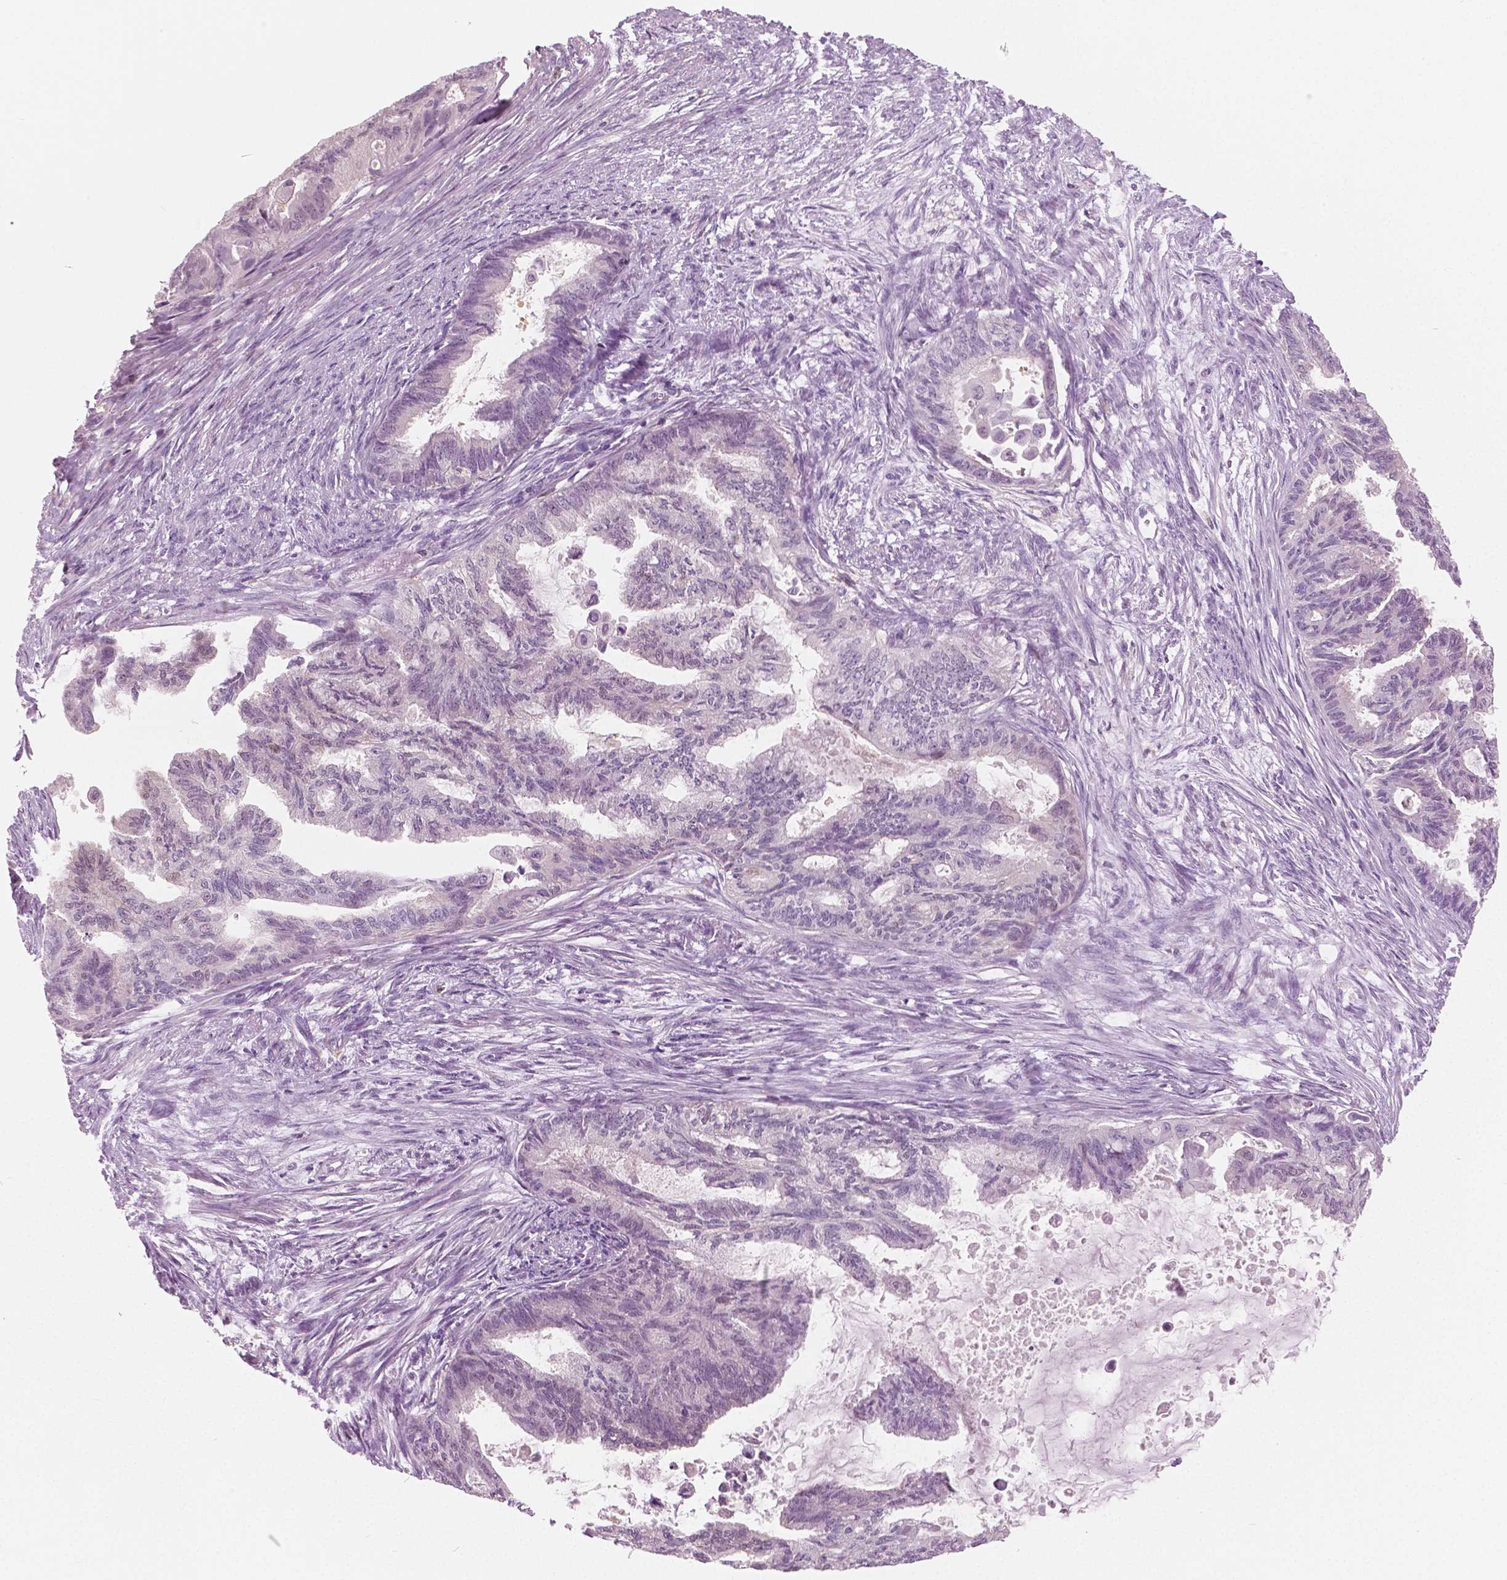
{"staining": {"intensity": "negative", "quantity": "none", "location": "none"}, "tissue": "endometrial cancer", "cell_type": "Tumor cells", "image_type": "cancer", "snomed": [{"axis": "morphology", "description": "Adenocarcinoma, NOS"}, {"axis": "topography", "description": "Endometrium"}], "caption": "Adenocarcinoma (endometrial) was stained to show a protein in brown. There is no significant expression in tumor cells.", "gene": "GALM", "patient": {"sex": "female", "age": 86}}